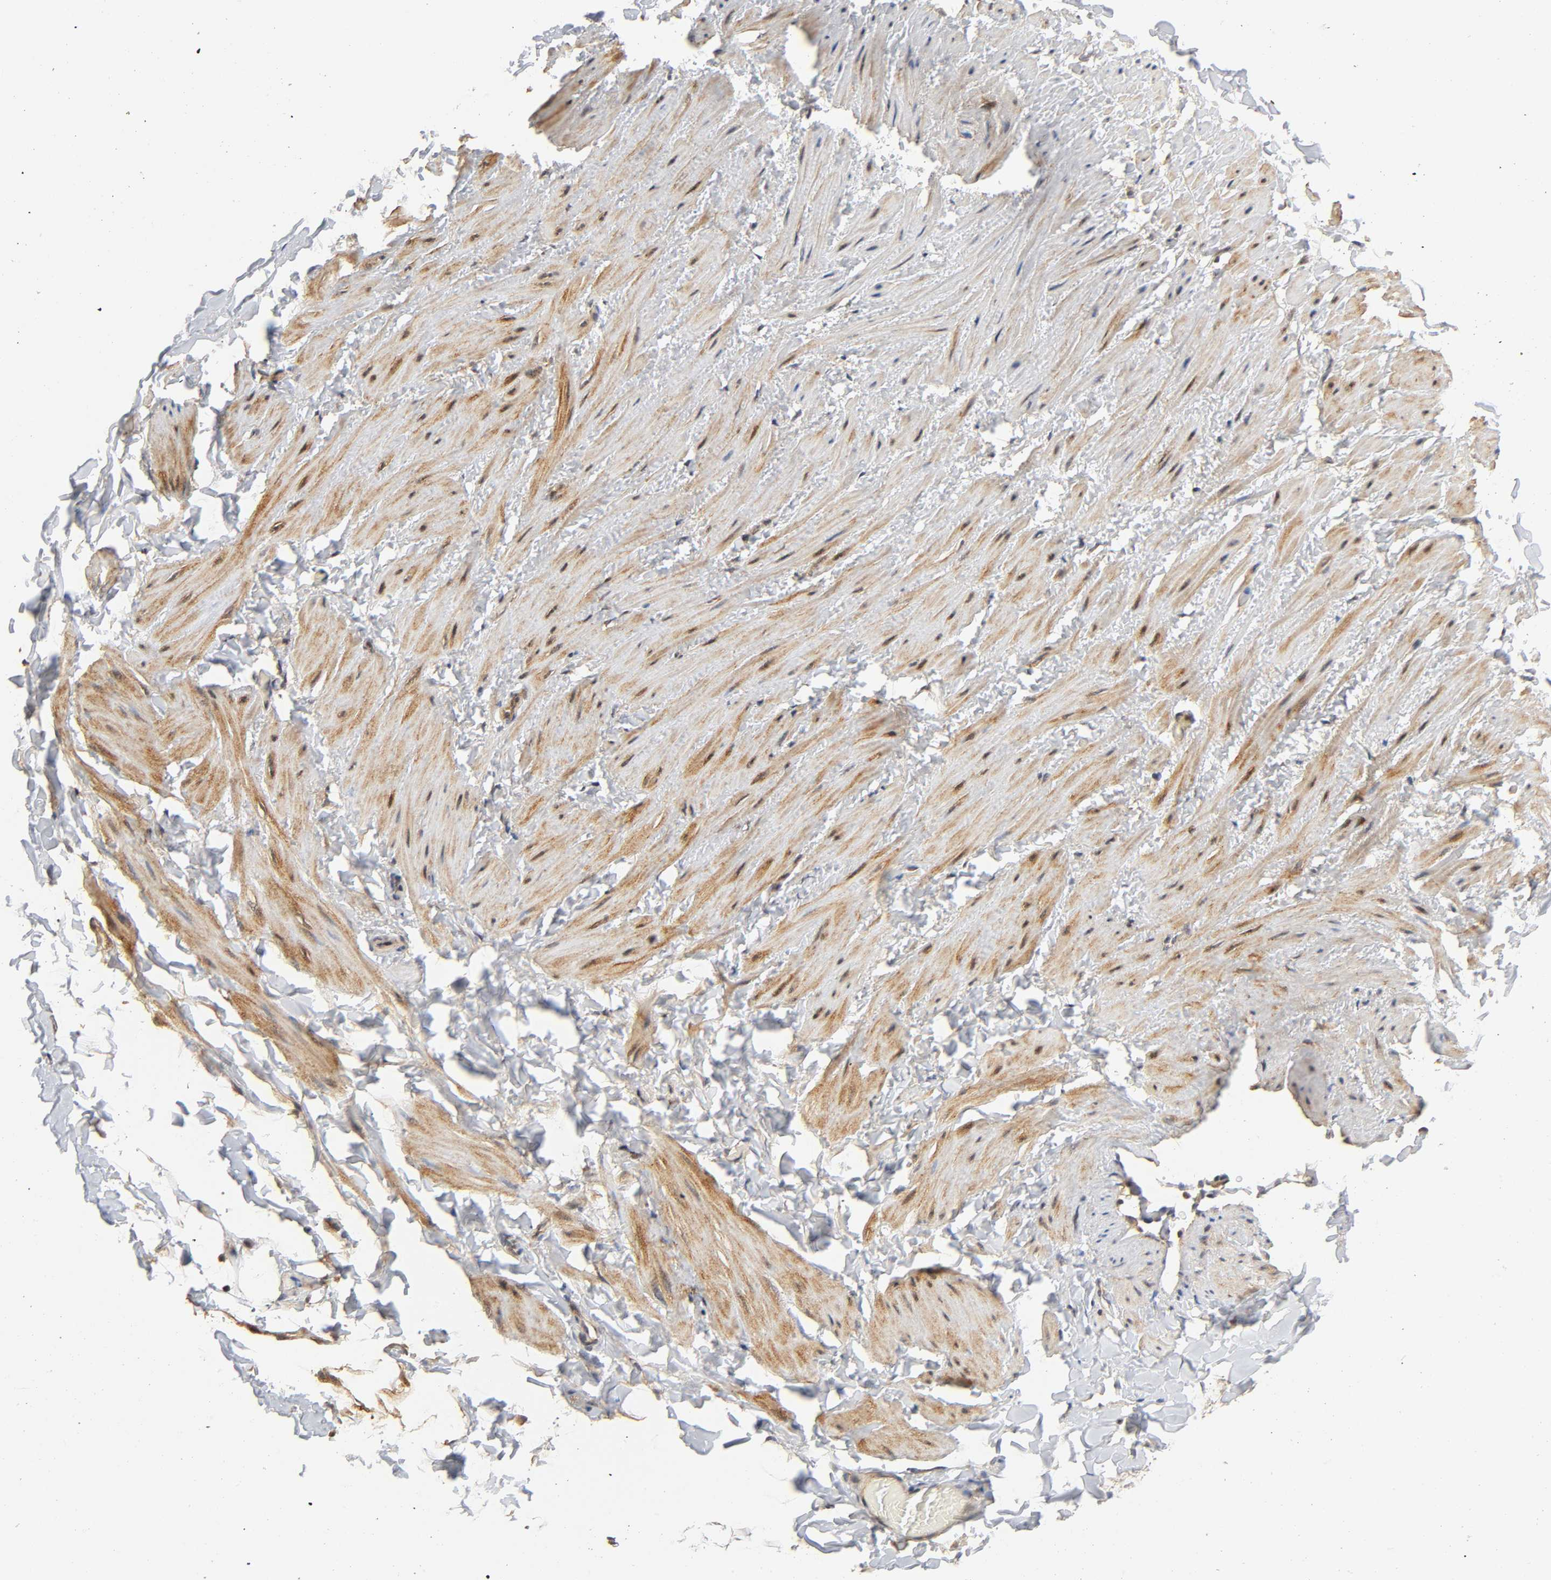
{"staining": {"intensity": "negative", "quantity": "none", "location": "none"}, "tissue": "soft tissue", "cell_type": "Fibroblasts", "image_type": "normal", "snomed": [{"axis": "morphology", "description": "Normal tissue, NOS"}, {"axis": "topography", "description": "Soft tissue"}], "caption": "Immunohistochemistry (IHC) micrograph of normal soft tissue: soft tissue stained with DAB (3,3'-diaminobenzidine) reveals no significant protein staining in fibroblasts.", "gene": "CASP9", "patient": {"sex": "male", "age": 26}}